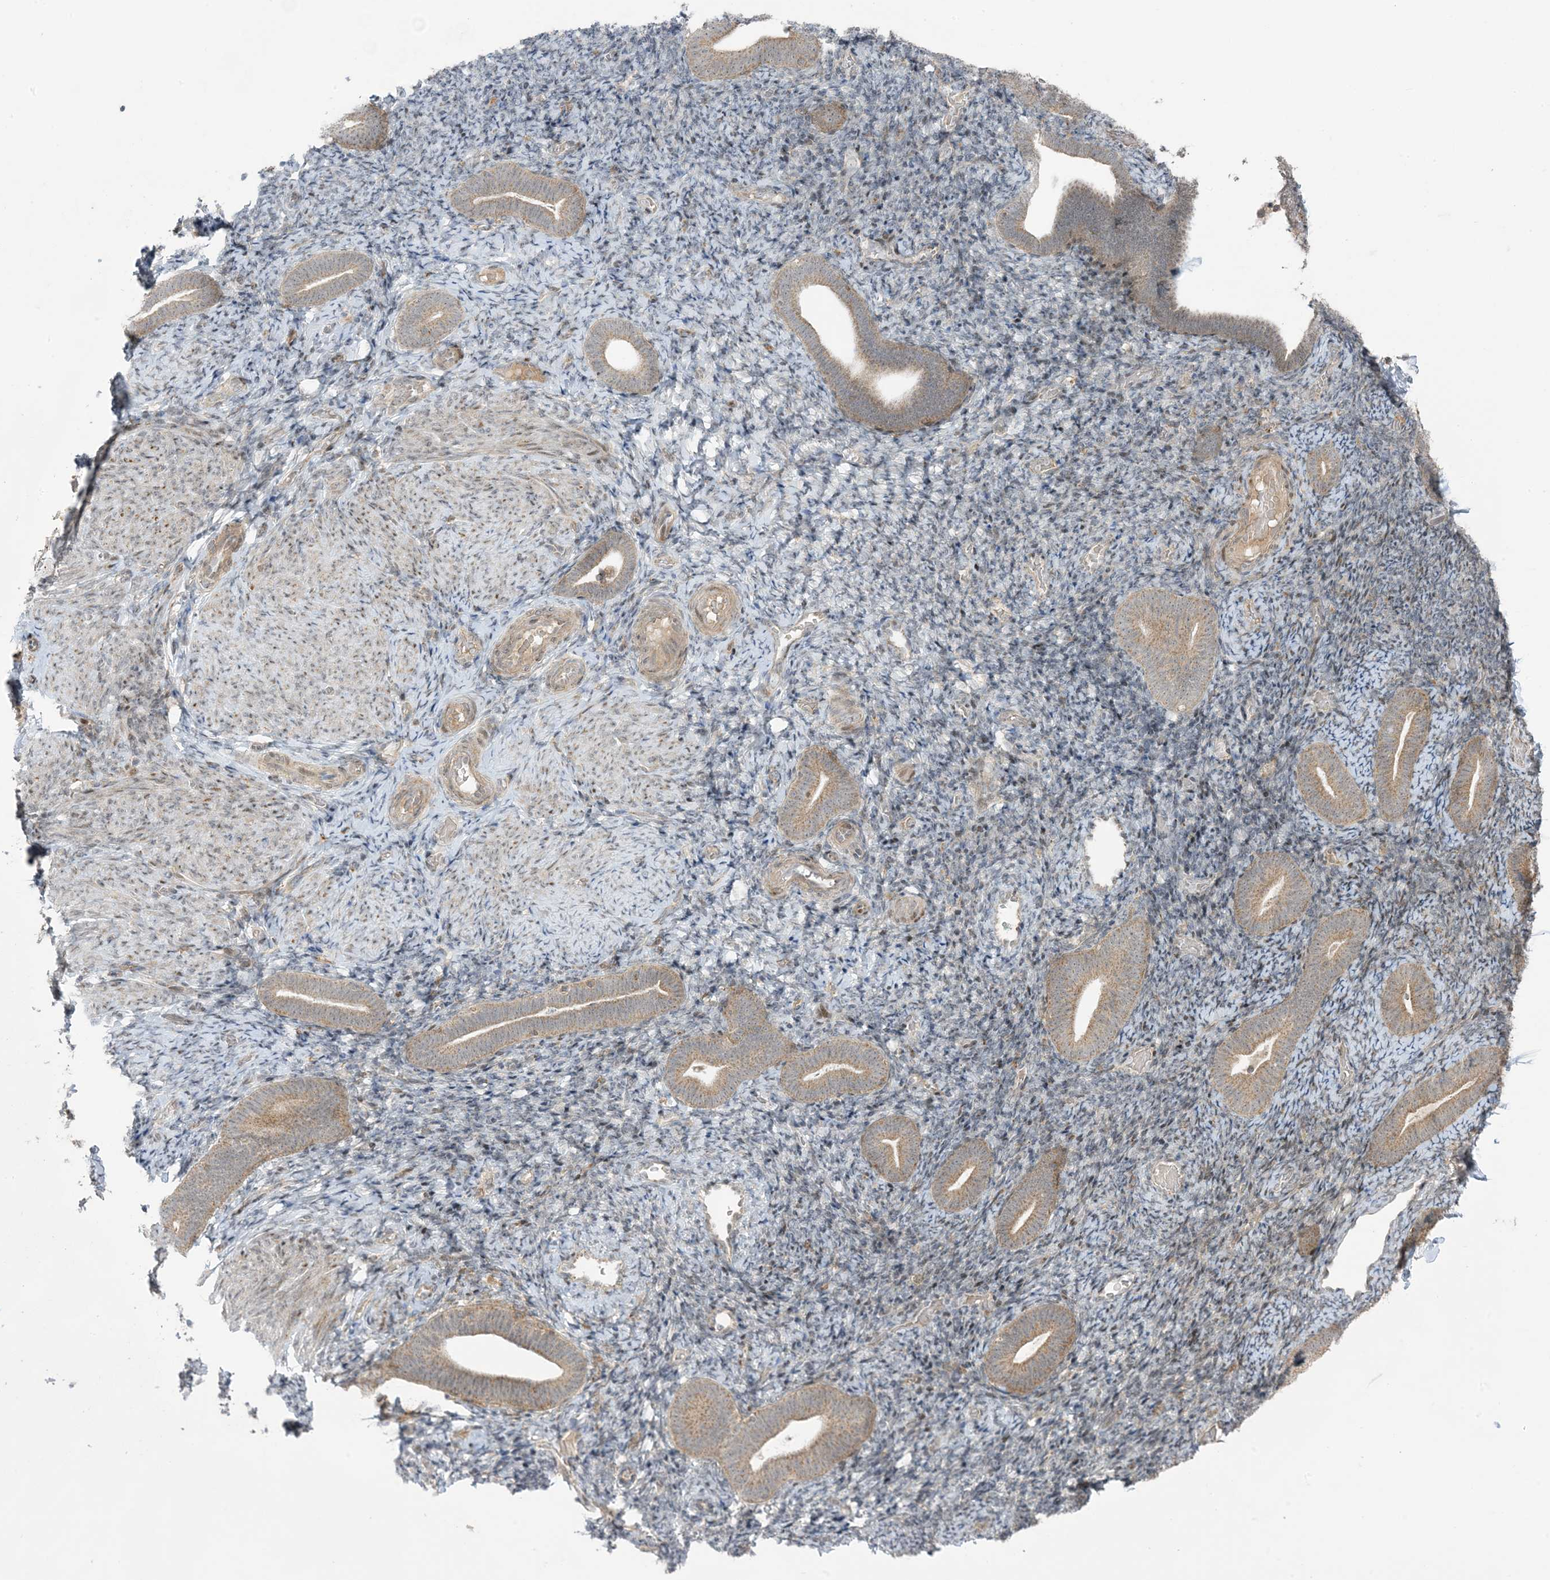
{"staining": {"intensity": "weak", "quantity": "<25%", "location": "cytoplasmic/membranous"}, "tissue": "endometrium", "cell_type": "Cells in endometrial stroma", "image_type": "normal", "snomed": [{"axis": "morphology", "description": "Normal tissue, NOS"}, {"axis": "topography", "description": "Endometrium"}], "caption": "Immunohistochemistry micrograph of benign human endometrium stained for a protein (brown), which reveals no staining in cells in endometrial stroma.", "gene": "PHLDB2", "patient": {"sex": "female", "age": 51}}